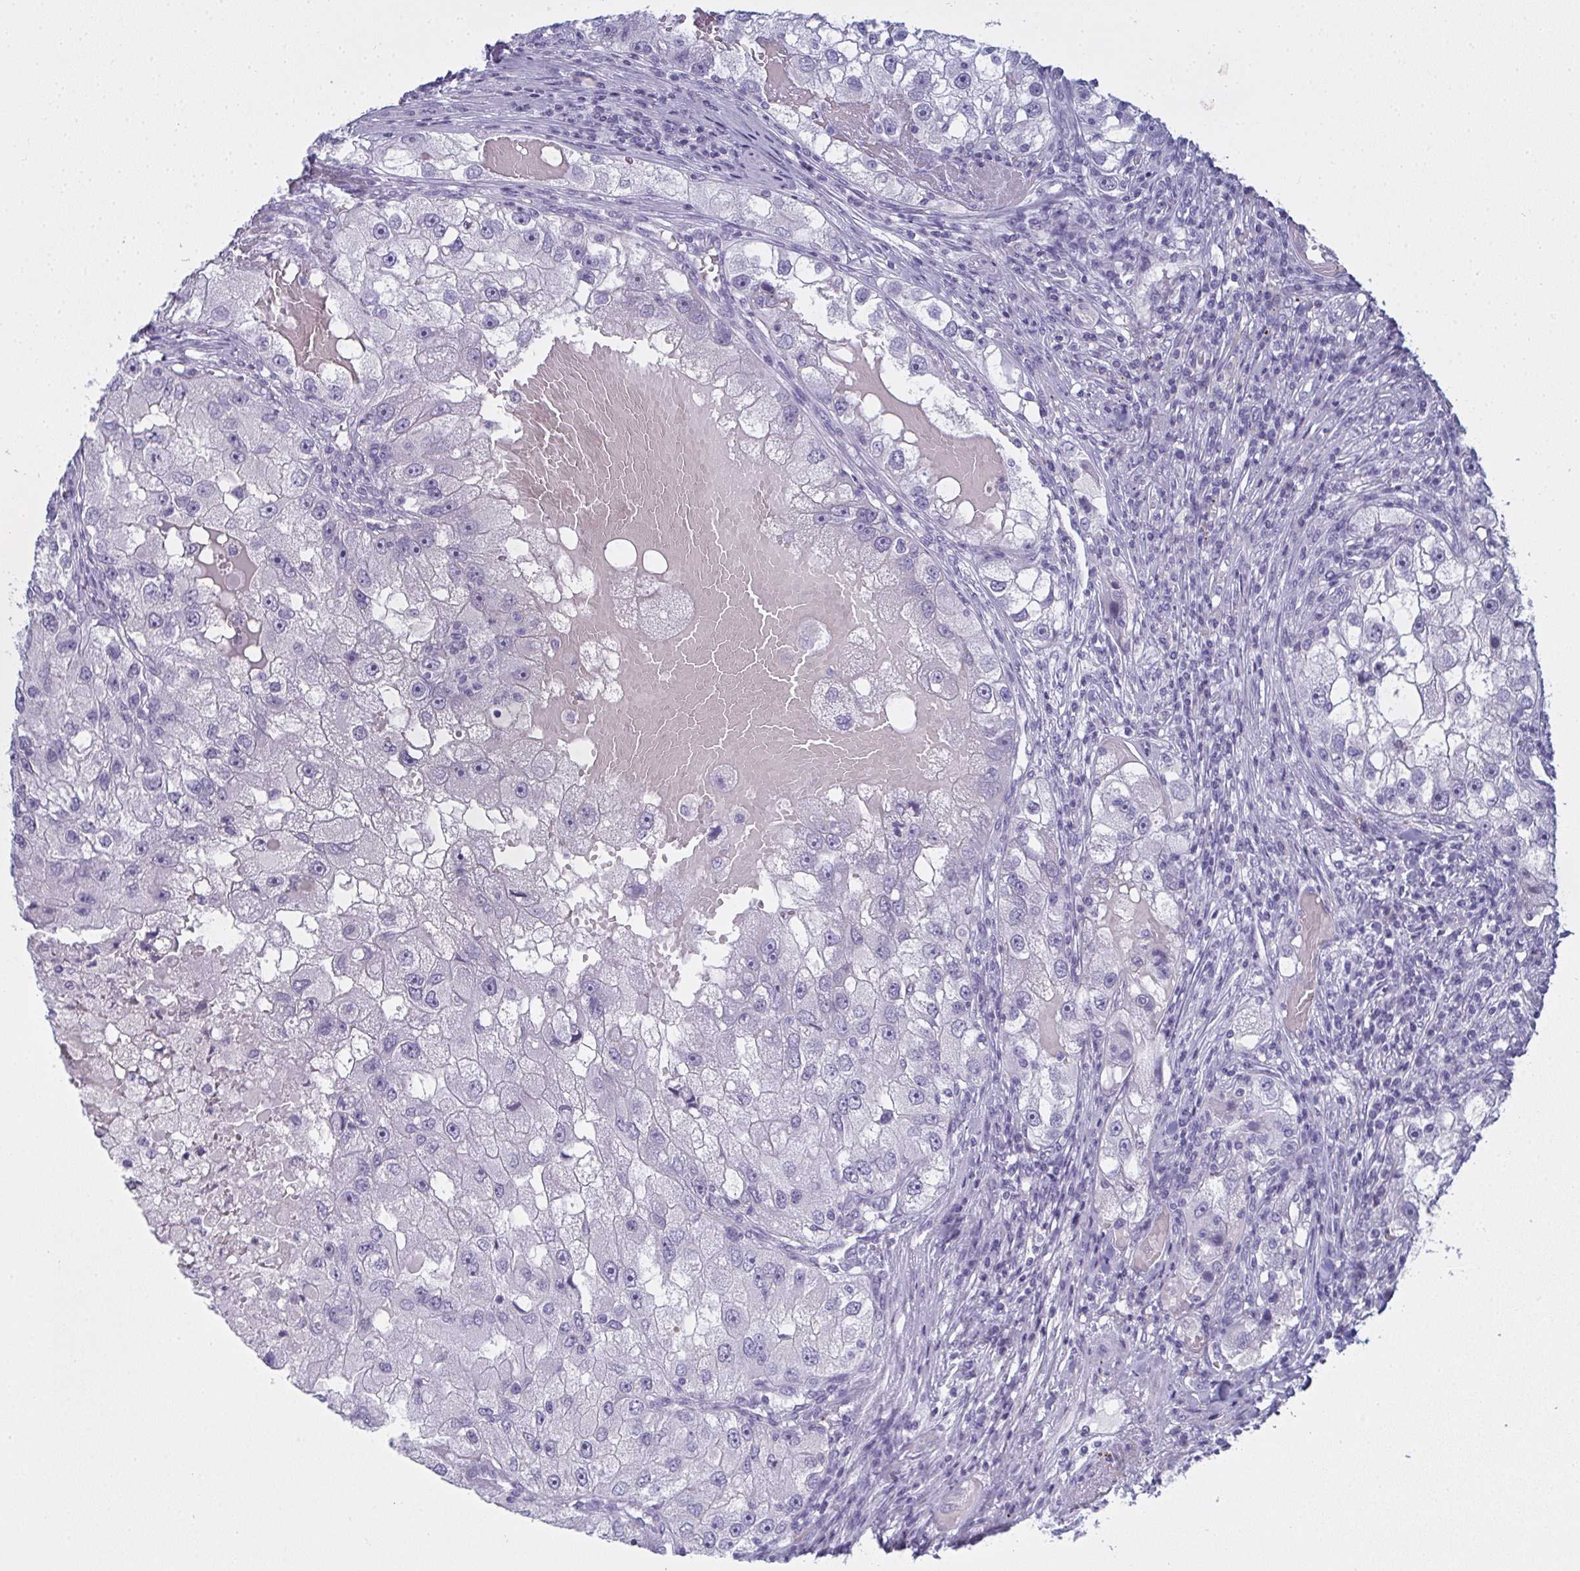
{"staining": {"intensity": "negative", "quantity": "none", "location": "none"}, "tissue": "renal cancer", "cell_type": "Tumor cells", "image_type": "cancer", "snomed": [{"axis": "morphology", "description": "Adenocarcinoma, NOS"}, {"axis": "topography", "description": "Kidney"}], "caption": "The immunohistochemistry (IHC) image has no significant positivity in tumor cells of renal cancer tissue.", "gene": "SLC36A2", "patient": {"sex": "male", "age": 63}}